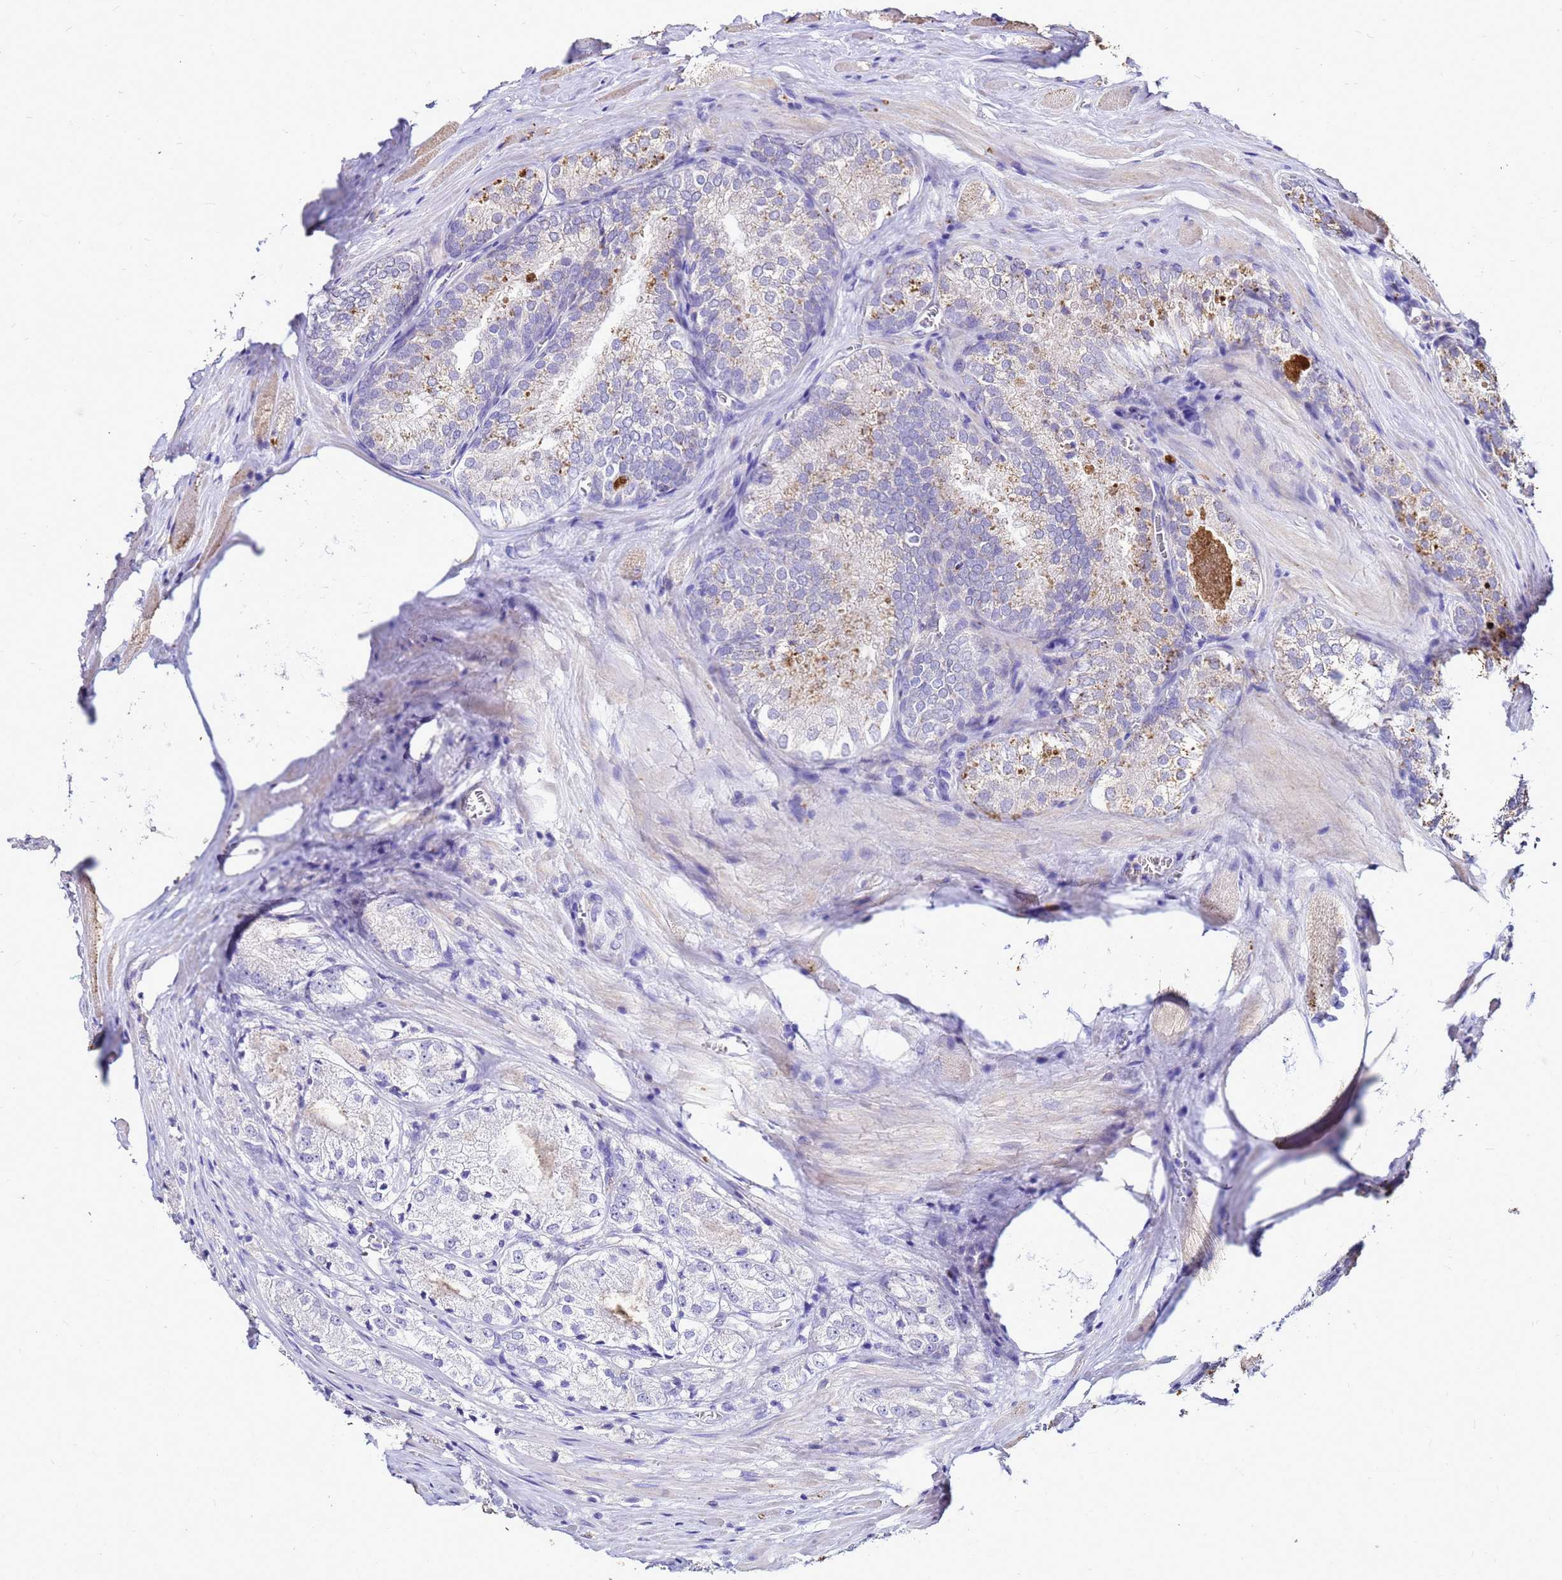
{"staining": {"intensity": "negative", "quantity": "none", "location": "none"}, "tissue": "prostate cancer", "cell_type": "Tumor cells", "image_type": "cancer", "snomed": [{"axis": "morphology", "description": "Adenocarcinoma, Low grade"}, {"axis": "topography", "description": "Prostate"}], "caption": "Micrograph shows no protein expression in tumor cells of adenocarcinoma (low-grade) (prostate) tissue. (DAB IHC, high magnification).", "gene": "S100A2", "patient": {"sex": "male", "age": 67}}